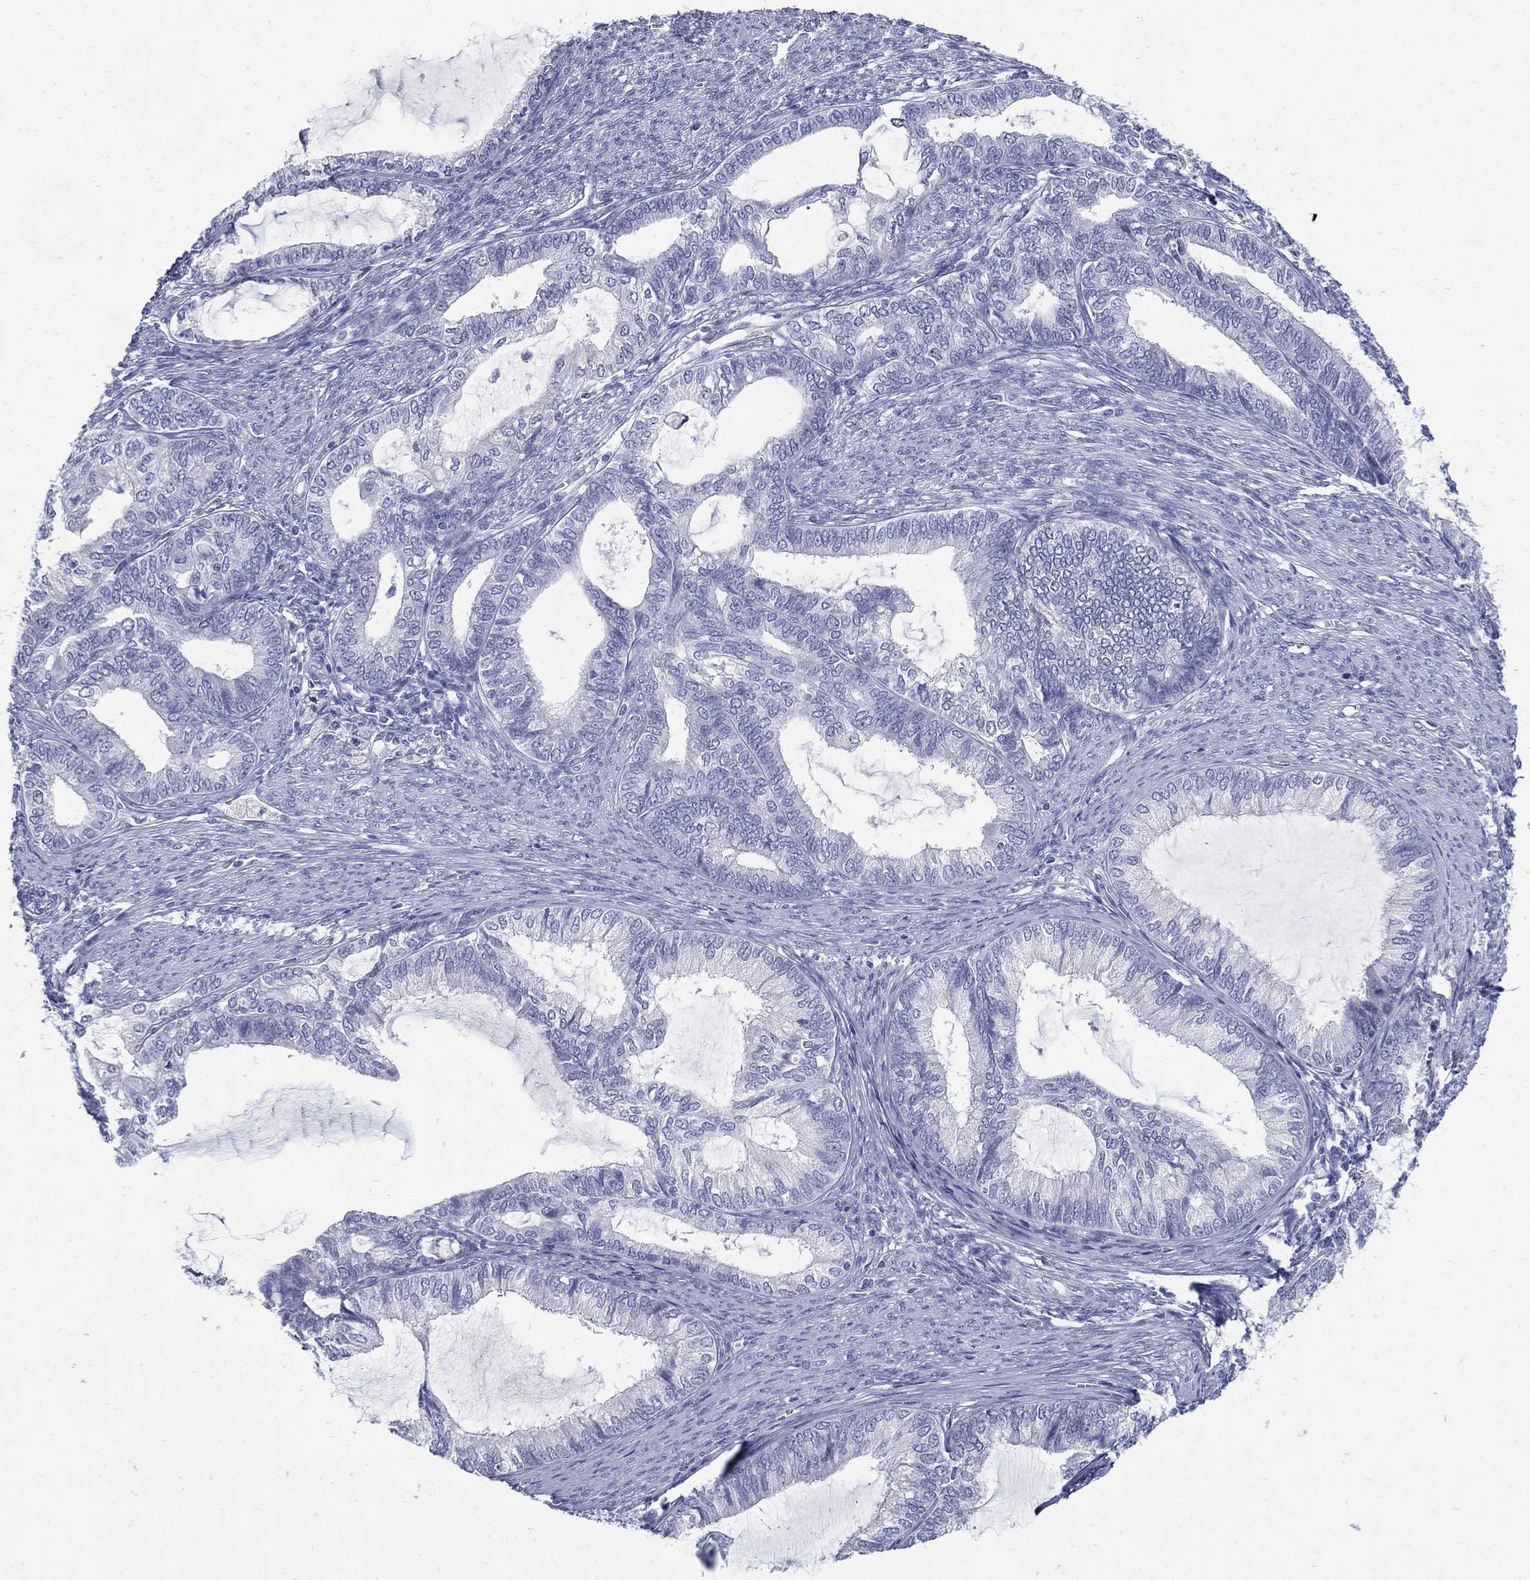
{"staining": {"intensity": "negative", "quantity": "none", "location": "none"}, "tissue": "endometrial cancer", "cell_type": "Tumor cells", "image_type": "cancer", "snomed": [{"axis": "morphology", "description": "Adenocarcinoma, NOS"}, {"axis": "topography", "description": "Endometrium"}], "caption": "This is an immunohistochemistry (IHC) histopathology image of adenocarcinoma (endometrial). There is no expression in tumor cells.", "gene": "KIF2C", "patient": {"sex": "female", "age": 86}}